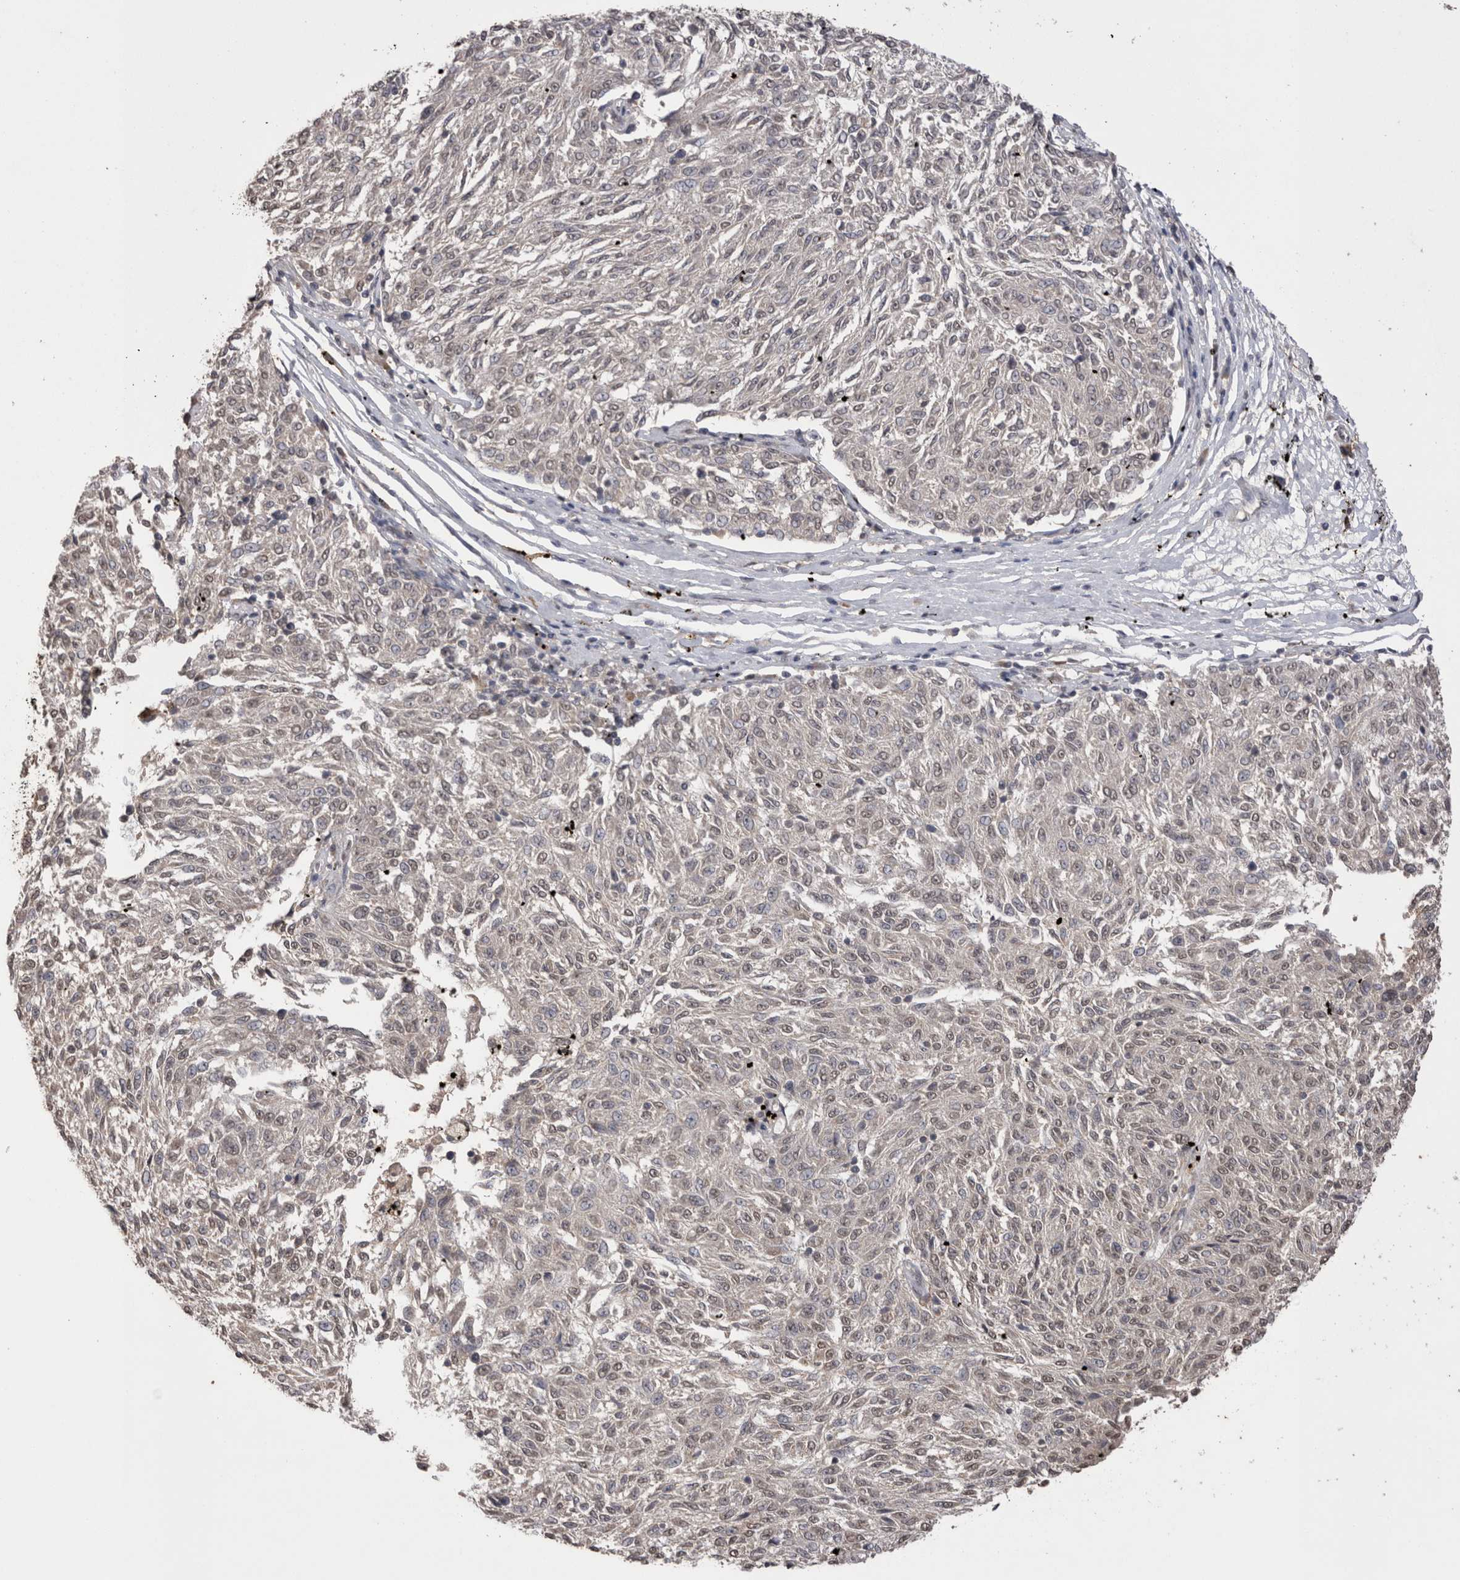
{"staining": {"intensity": "negative", "quantity": "none", "location": "none"}, "tissue": "melanoma", "cell_type": "Tumor cells", "image_type": "cancer", "snomed": [{"axis": "morphology", "description": "Malignant melanoma, NOS"}, {"axis": "topography", "description": "Skin"}], "caption": "IHC of malignant melanoma reveals no positivity in tumor cells.", "gene": "GRK5", "patient": {"sex": "female", "age": 72}}